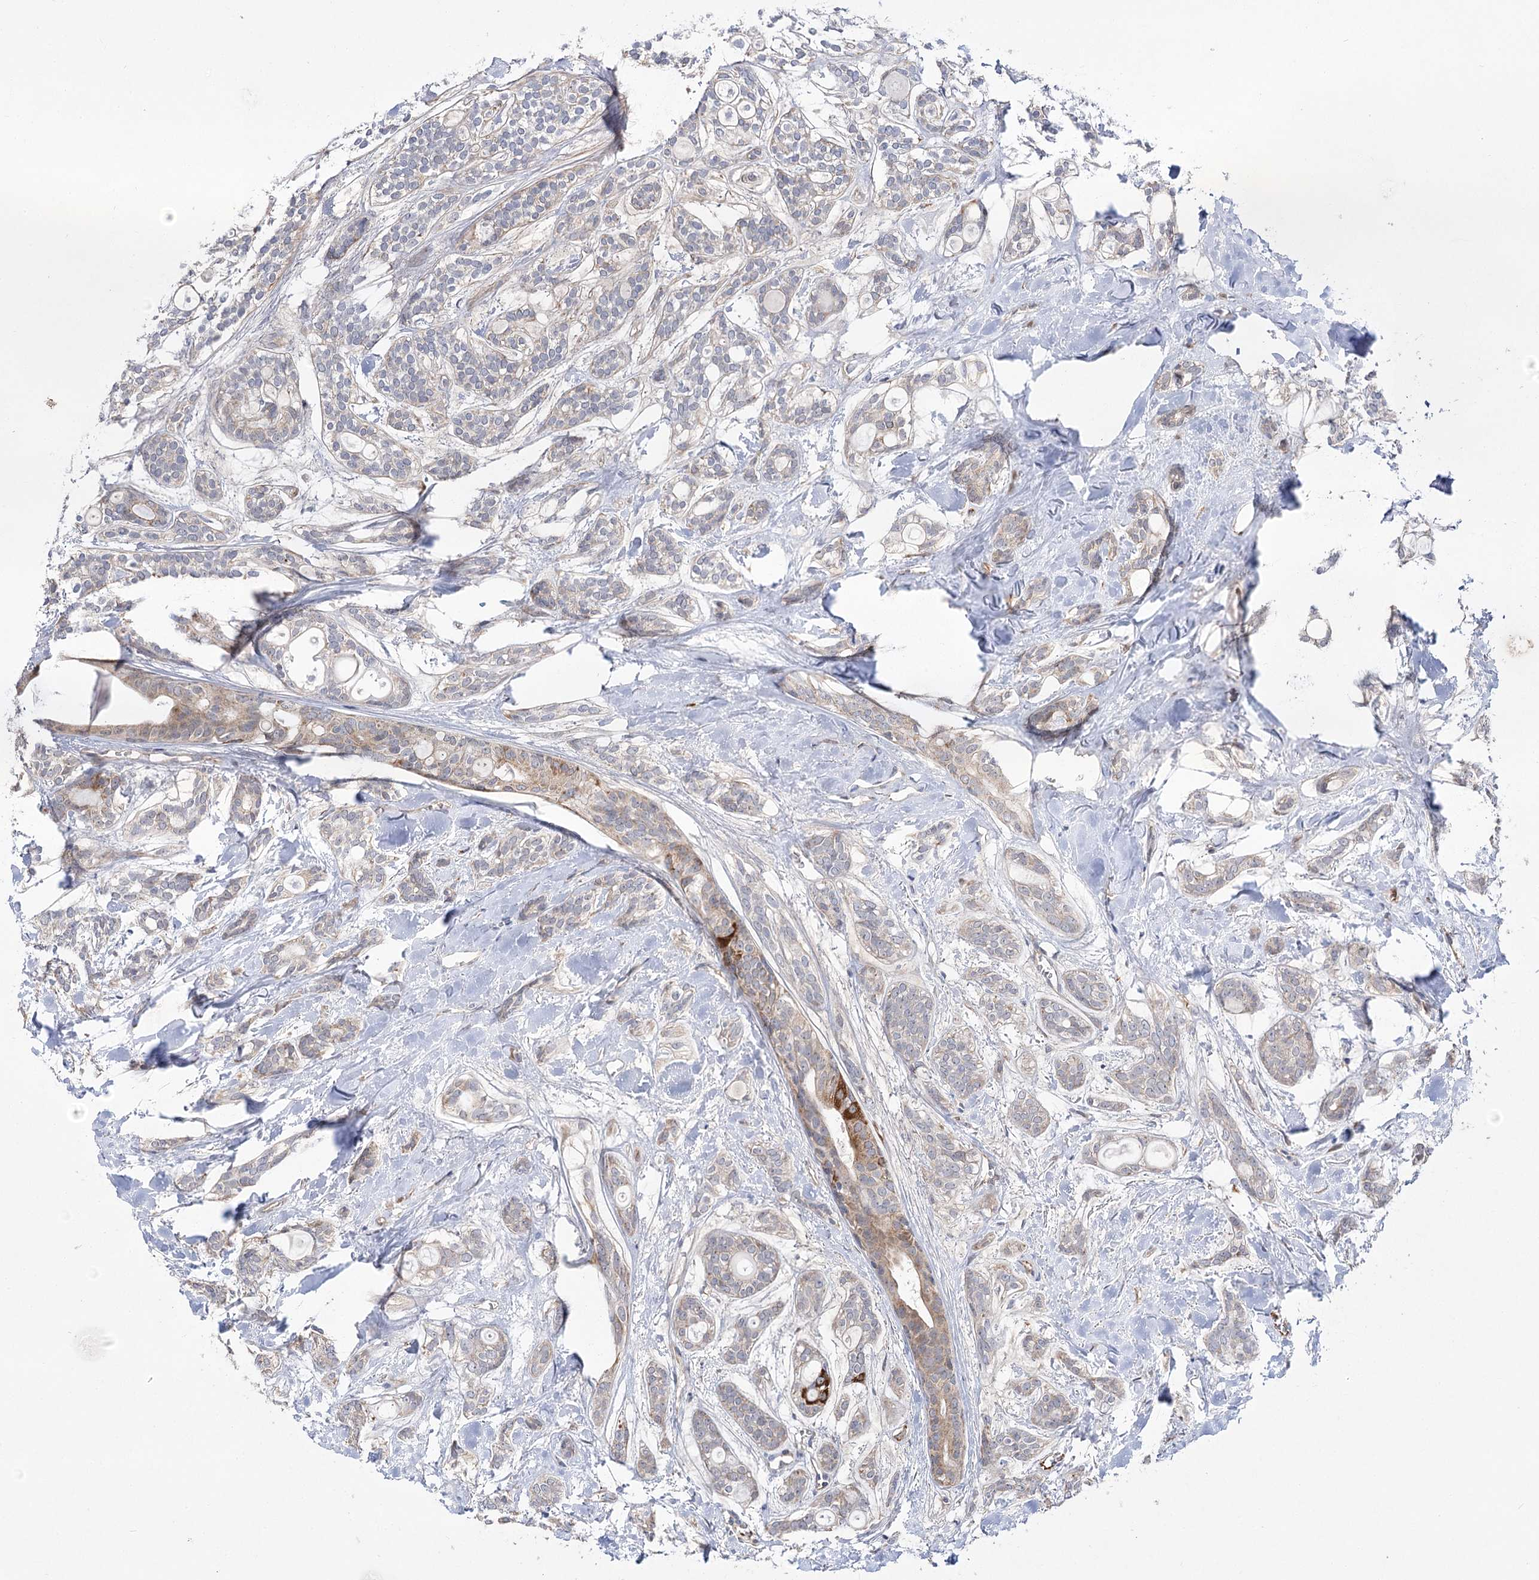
{"staining": {"intensity": "weak", "quantity": "<25%", "location": "cytoplasmic/membranous"}, "tissue": "head and neck cancer", "cell_type": "Tumor cells", "image_type": "cancer", "snomed": [{"axis": "morphology", "description": "Adenocarcinoma, NOS"}, {"axis": "topography", "description": "Head-Neck"}], "caption": "Adenocarcinoma (head and neck) was stained to show a protein in brown. There is no significant expression in tumor cells.", "gene": "ECHDC3", "patient": {"sex": "male", "age": 66}}